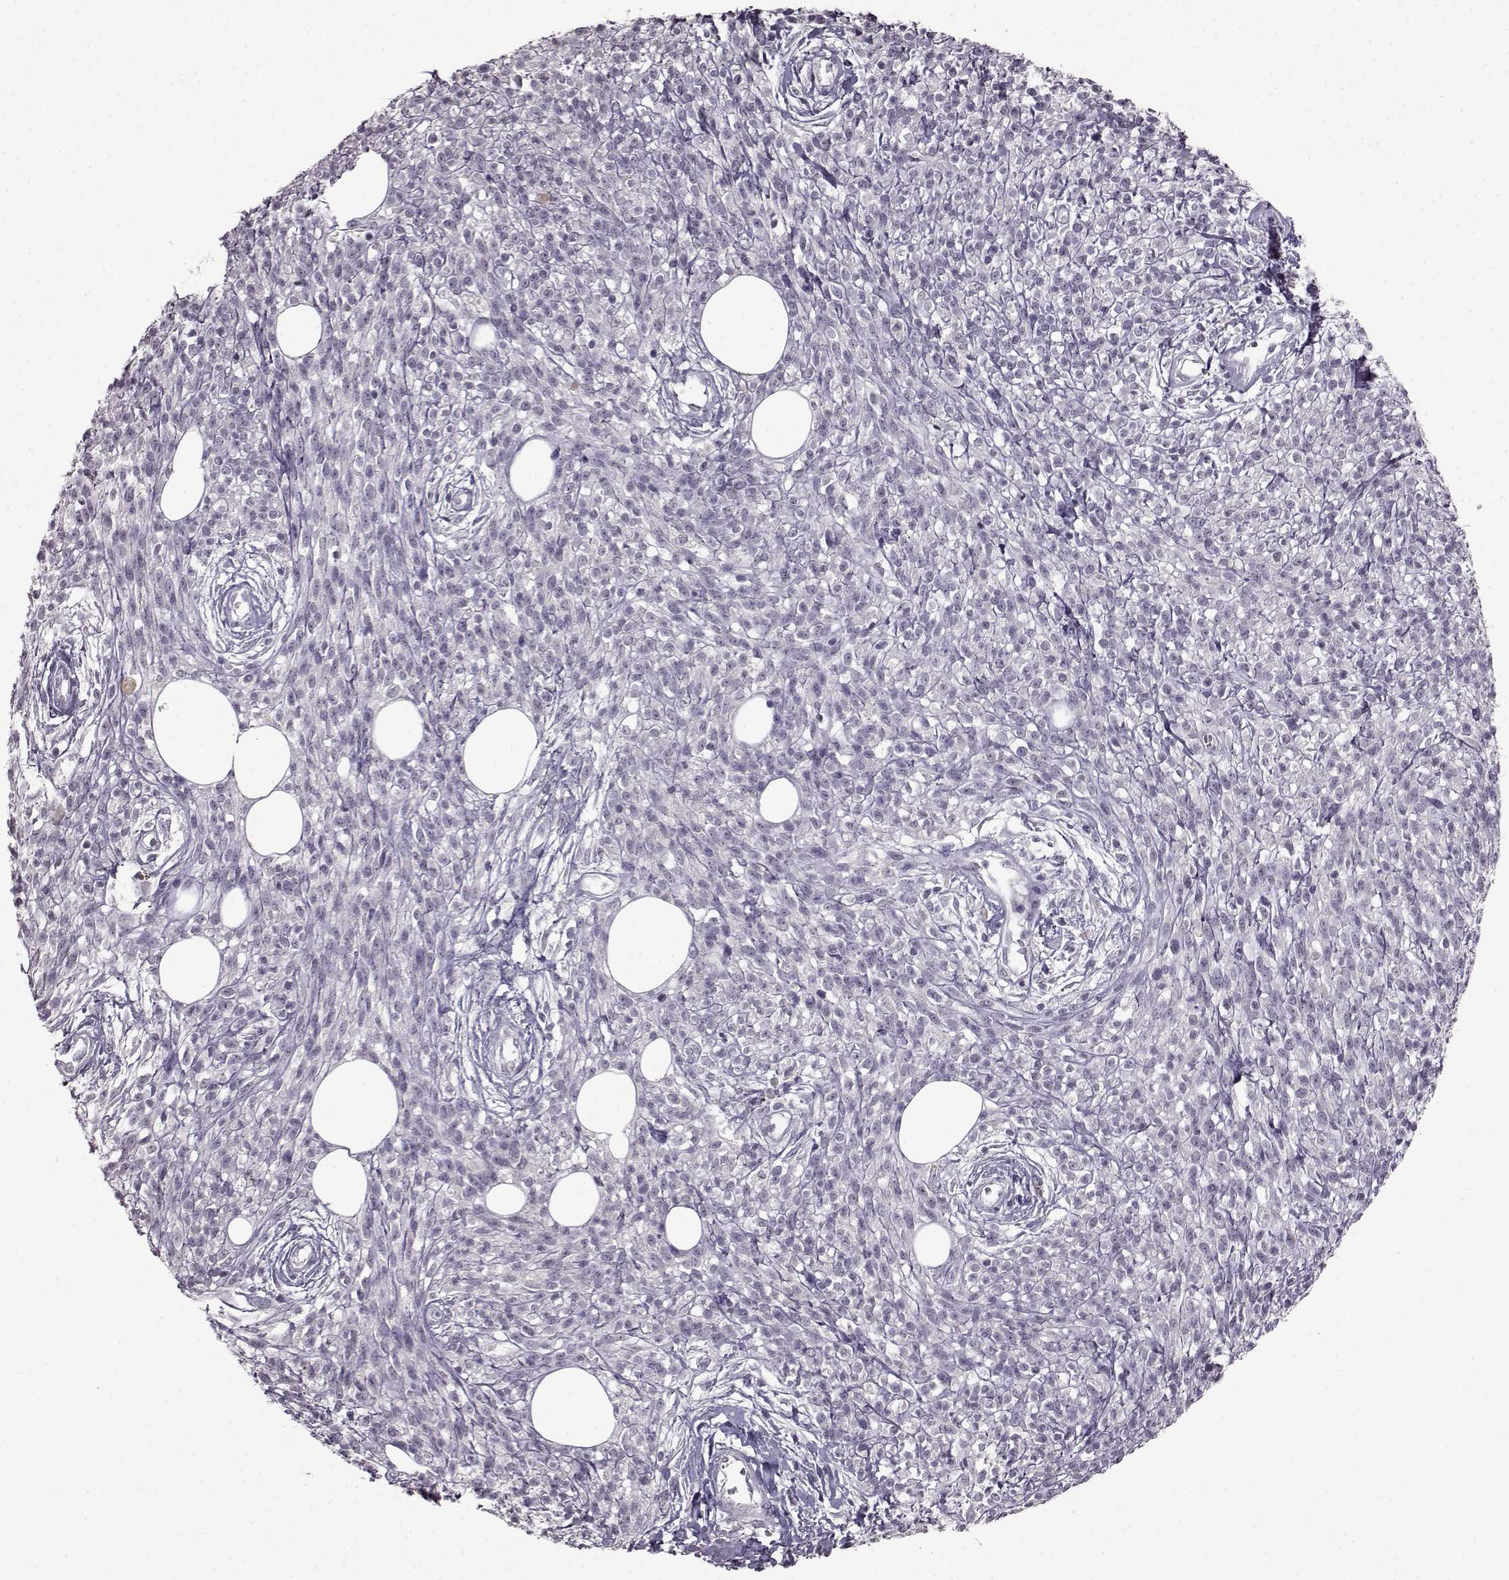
{"staining": {"intensity": "negative", "quantity": "none", "location": "none"}, "tissue": "melanoma", "cell_type": "Tumor cells", "image_type": "cancer", "snomed": [{"axis": "morphology", "description": "Malignant melanoma, NOS"}, {"axis": "topography", "description": "Skin"}, {"axis": "topography", "description": "Skin of trunk"}], "caption": "Immunohistochemistry micrograph of neoplastic tissue: human malignant melanoma stained with DAB (3,3'-diaminobenzidine) displays no significant protein expression in tumor cells.", "gene": "LHB", "patient": {"sex": "male", "age": 74}}